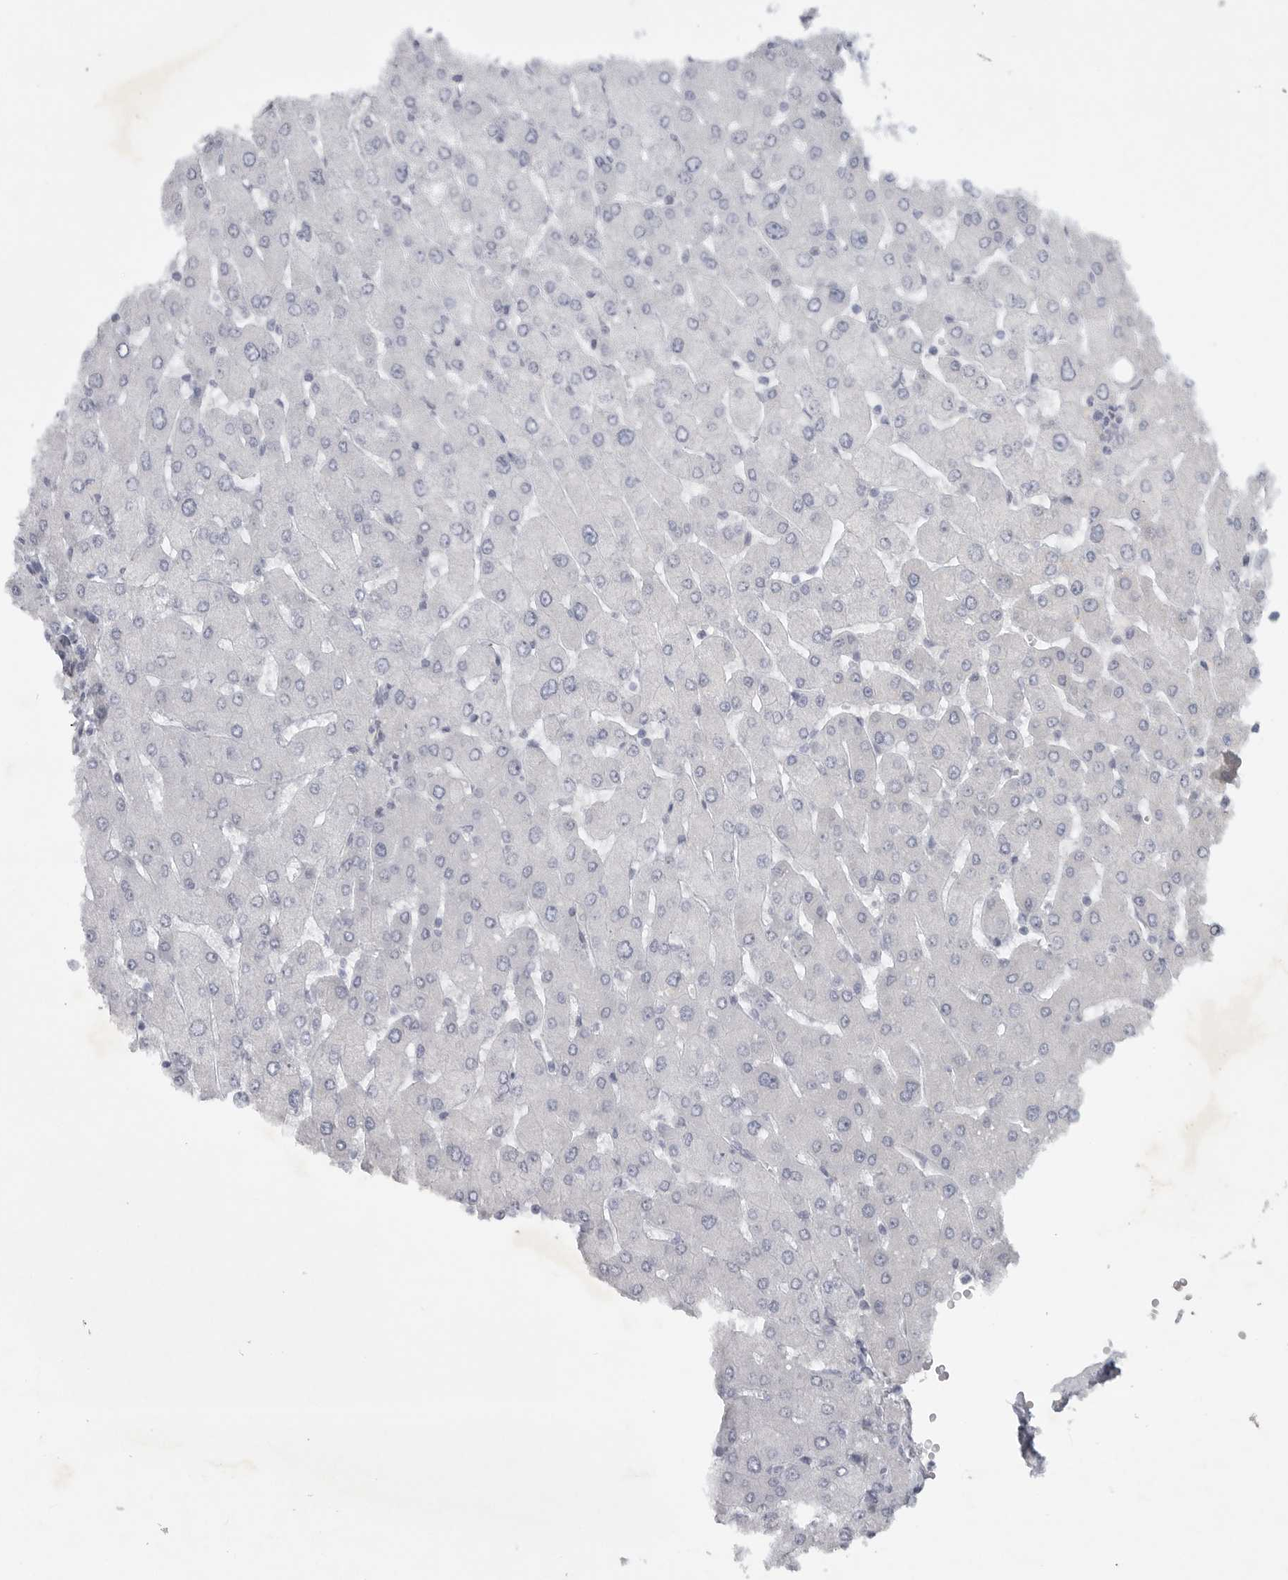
{"staining": {"intensity": "negative", "quantity": "none", "location": "none"}, "tissue": "liver", "cell_type": "Cholangiocytes", "image_type": "normal", "snomed": [{"axis": "morphology", "description": "Normal tissue, NOS"}, {"axis": "topography", "description": "Liver"}], "caption": "Immunohistochemical staining of benign human liver demonstrates no significant expression in cholangiocytes.", "gene": "TNR", "patient": {"sex": "male", "age": 55}}